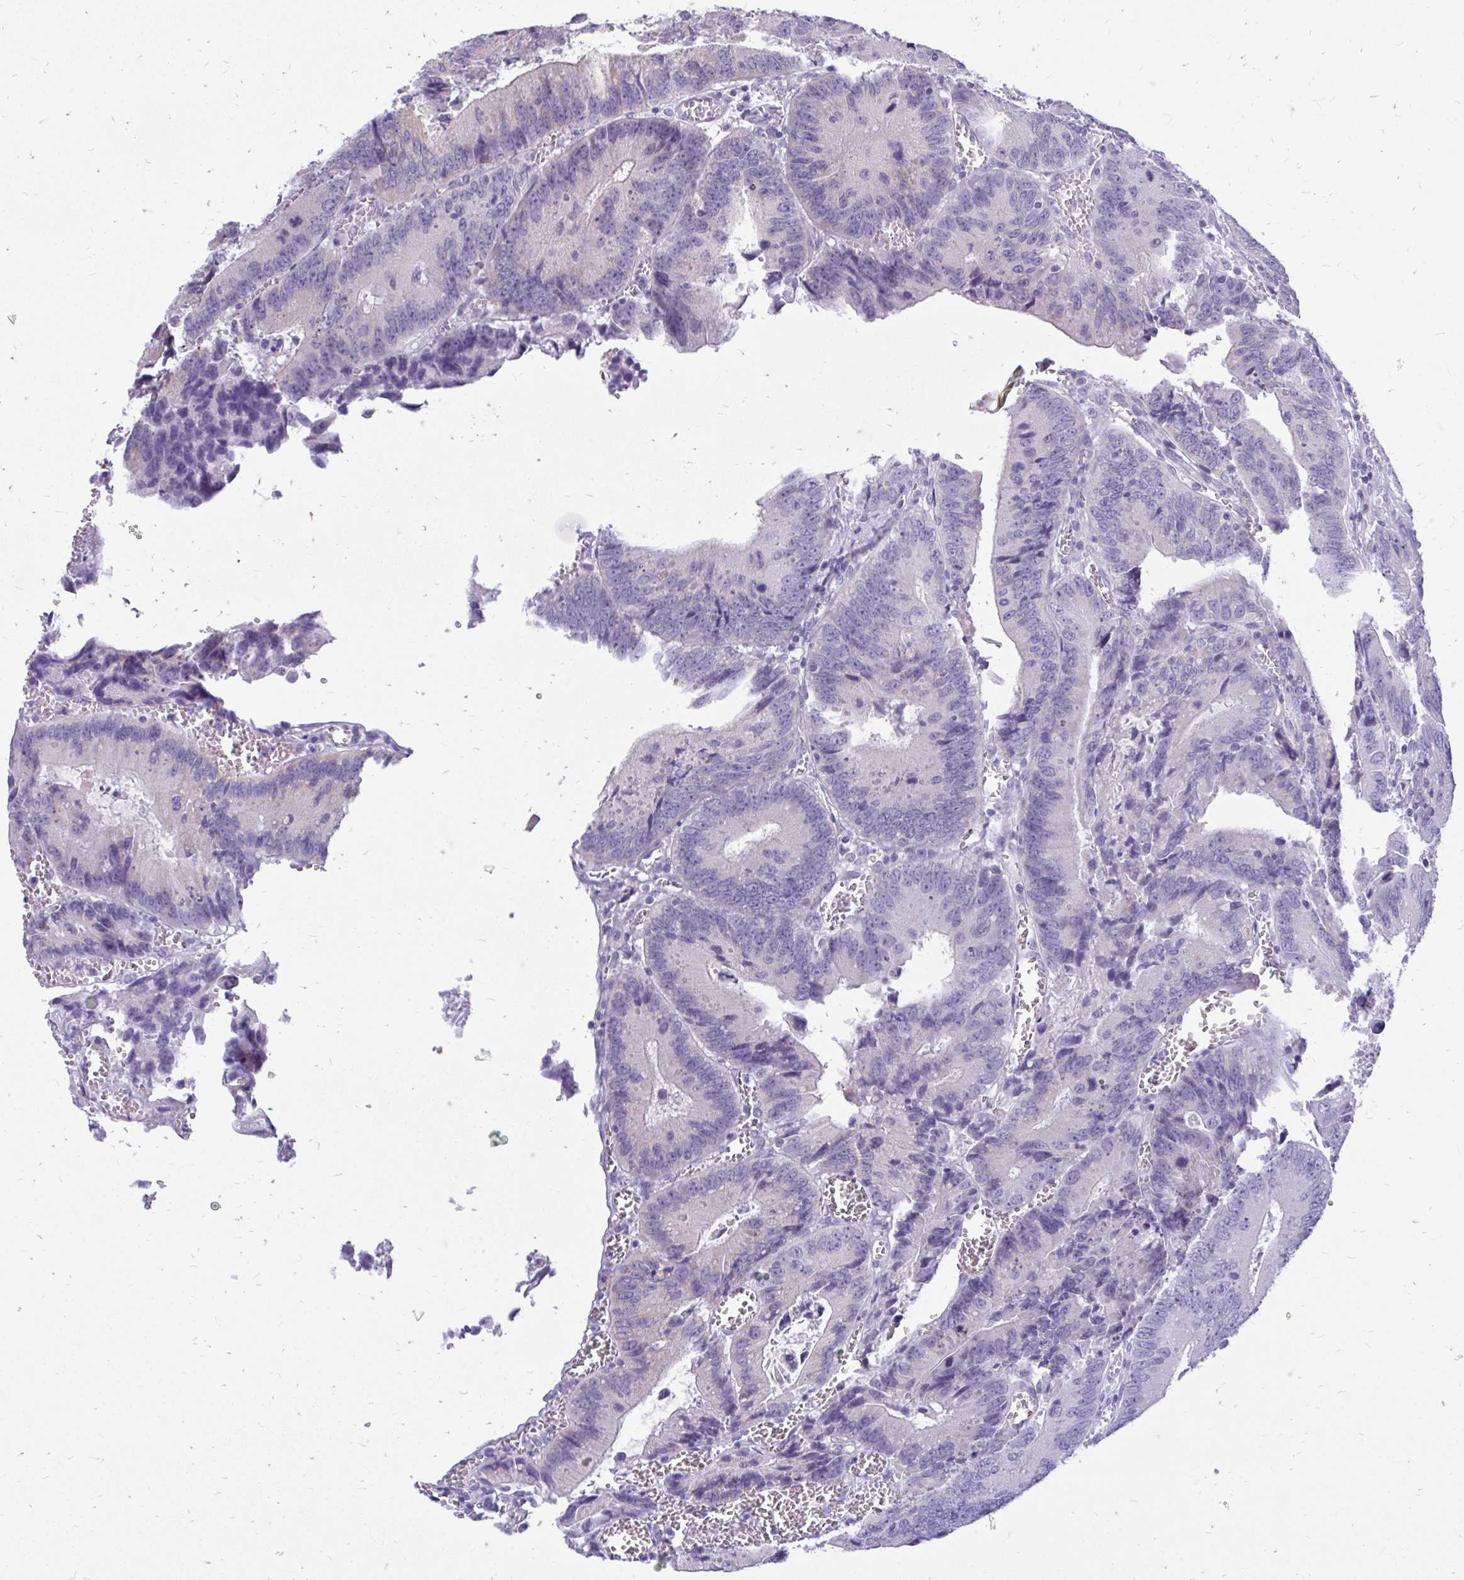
{"staining": {"intensity": "weak", "quantity": "<25%", "location": "cytoplasmic/membranous"}, "tissue": "colorectal cancer", "cell_type": "Tumor cells", "image_type": "cancer", "snomed": [{"axis": "morphology", "description": "Adenocarcinoma, NOS"}, {"axis": "topography", "description": "Rectum"}], "caption": "This photomicrograph is of colorectal cancer (adenocarcinoma) stained with IHC to label a protein in brown with the nuclei are counter-stained blue. There is no positivity in tumor cells.", "gene": "IGSF5", "patient": {"sex": "female", "age": 81}}